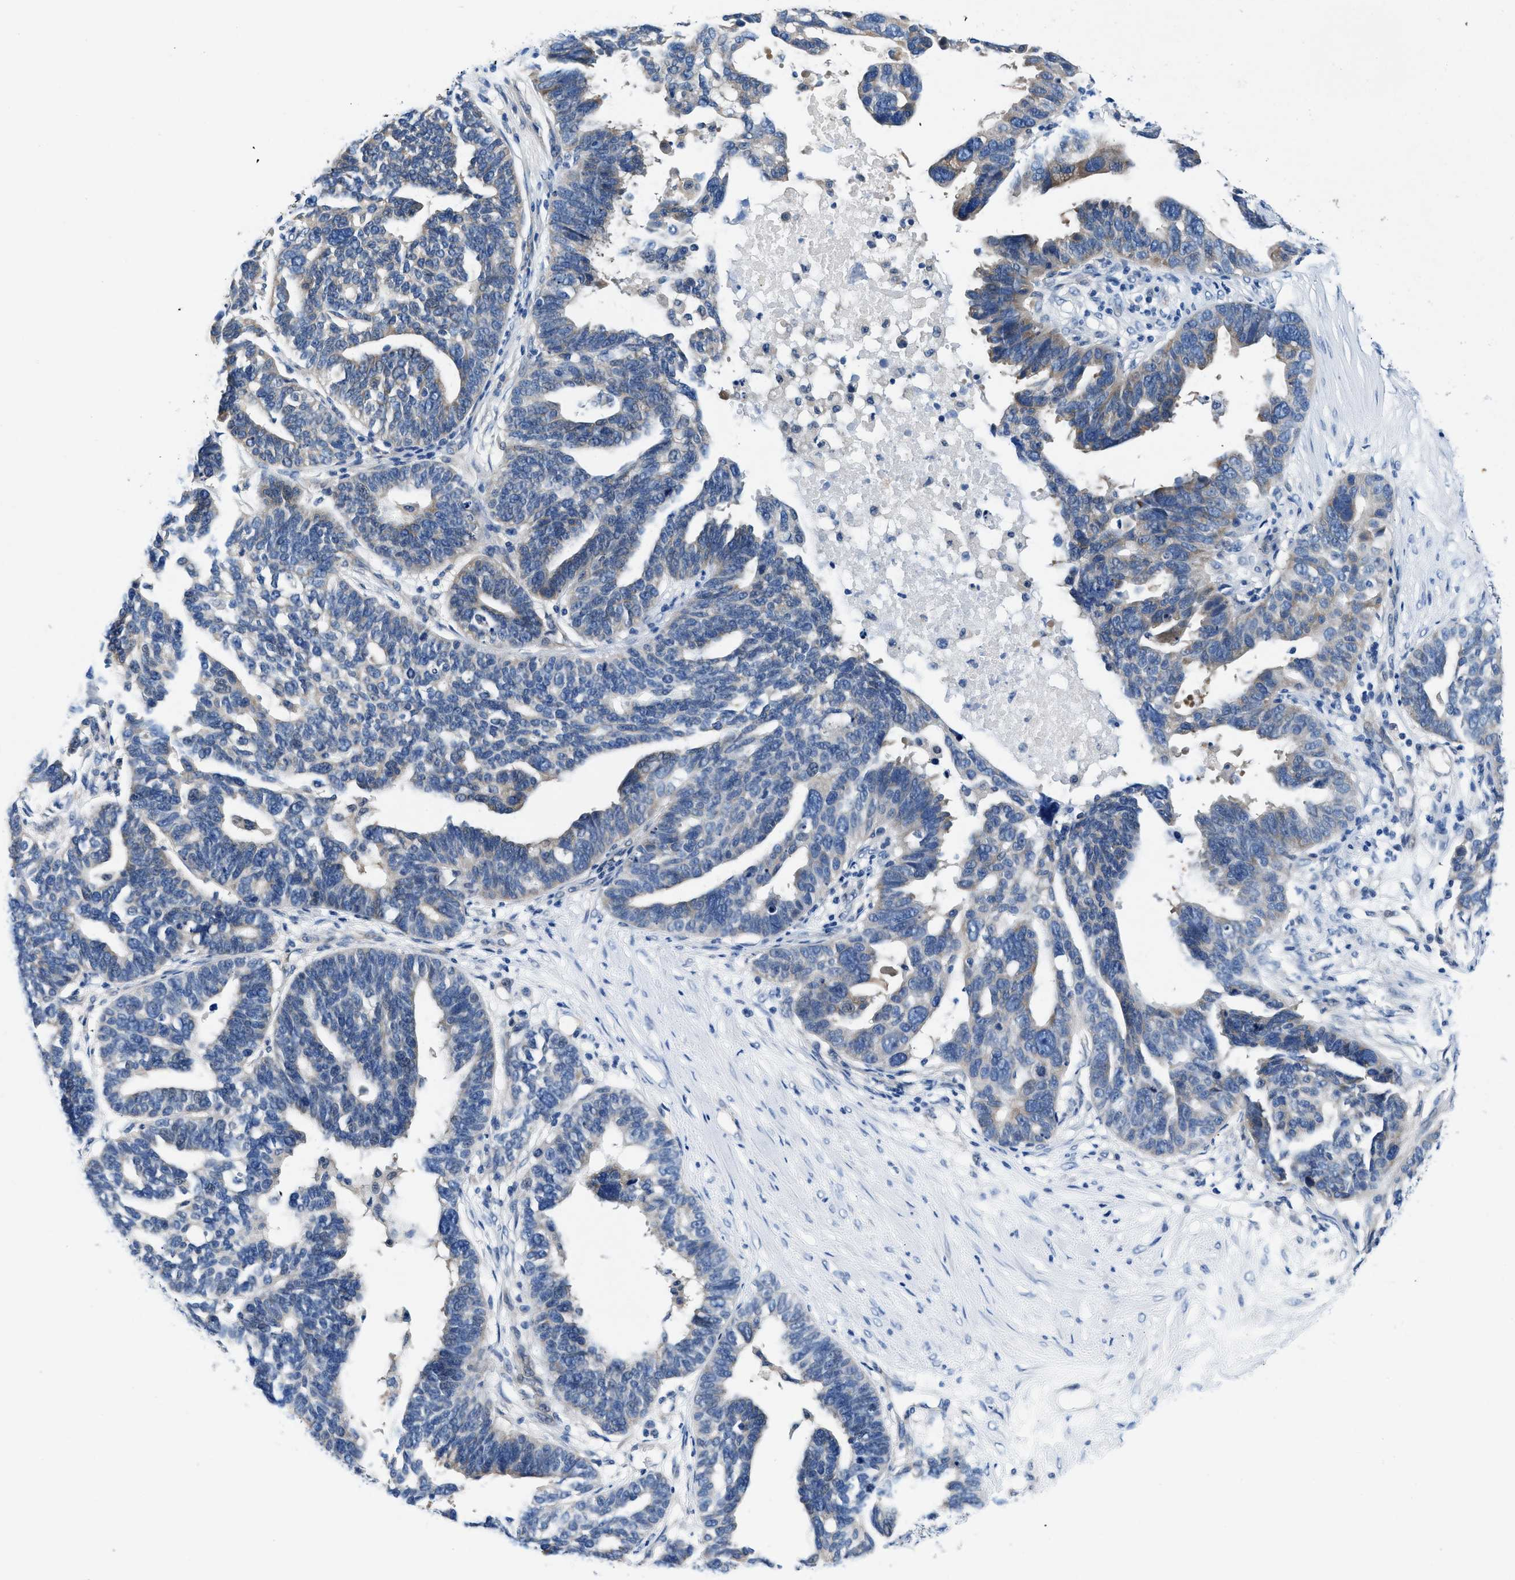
{"staining": {"intensity": "weak", "quantity": "<25%", "location": "cytoplasmic/membranous"}, "tissue": "ovarian cancer", "cell_type": "Tumor cells", "image_type": "cancer", "snomed": [{"axis": "morphology", "description": "Cystadenocarcinoma, serous, NOS"}, {"axis": "topography", "description": "Ovary"}], "caption": "Immunohistochemistry (IHC) image of serous cystadenocarcinoma (ovarian) stained for a protein (brown), which reveals no expression in tumor cells. (Stains: DAB (3,3'-diaminobenzidine) IHC with hematoxylin counter stain, Microscopy: brightfield microscopy at high magnification).", "gene": "COPS2", "patient": {"sex": "female", "age": 59}}